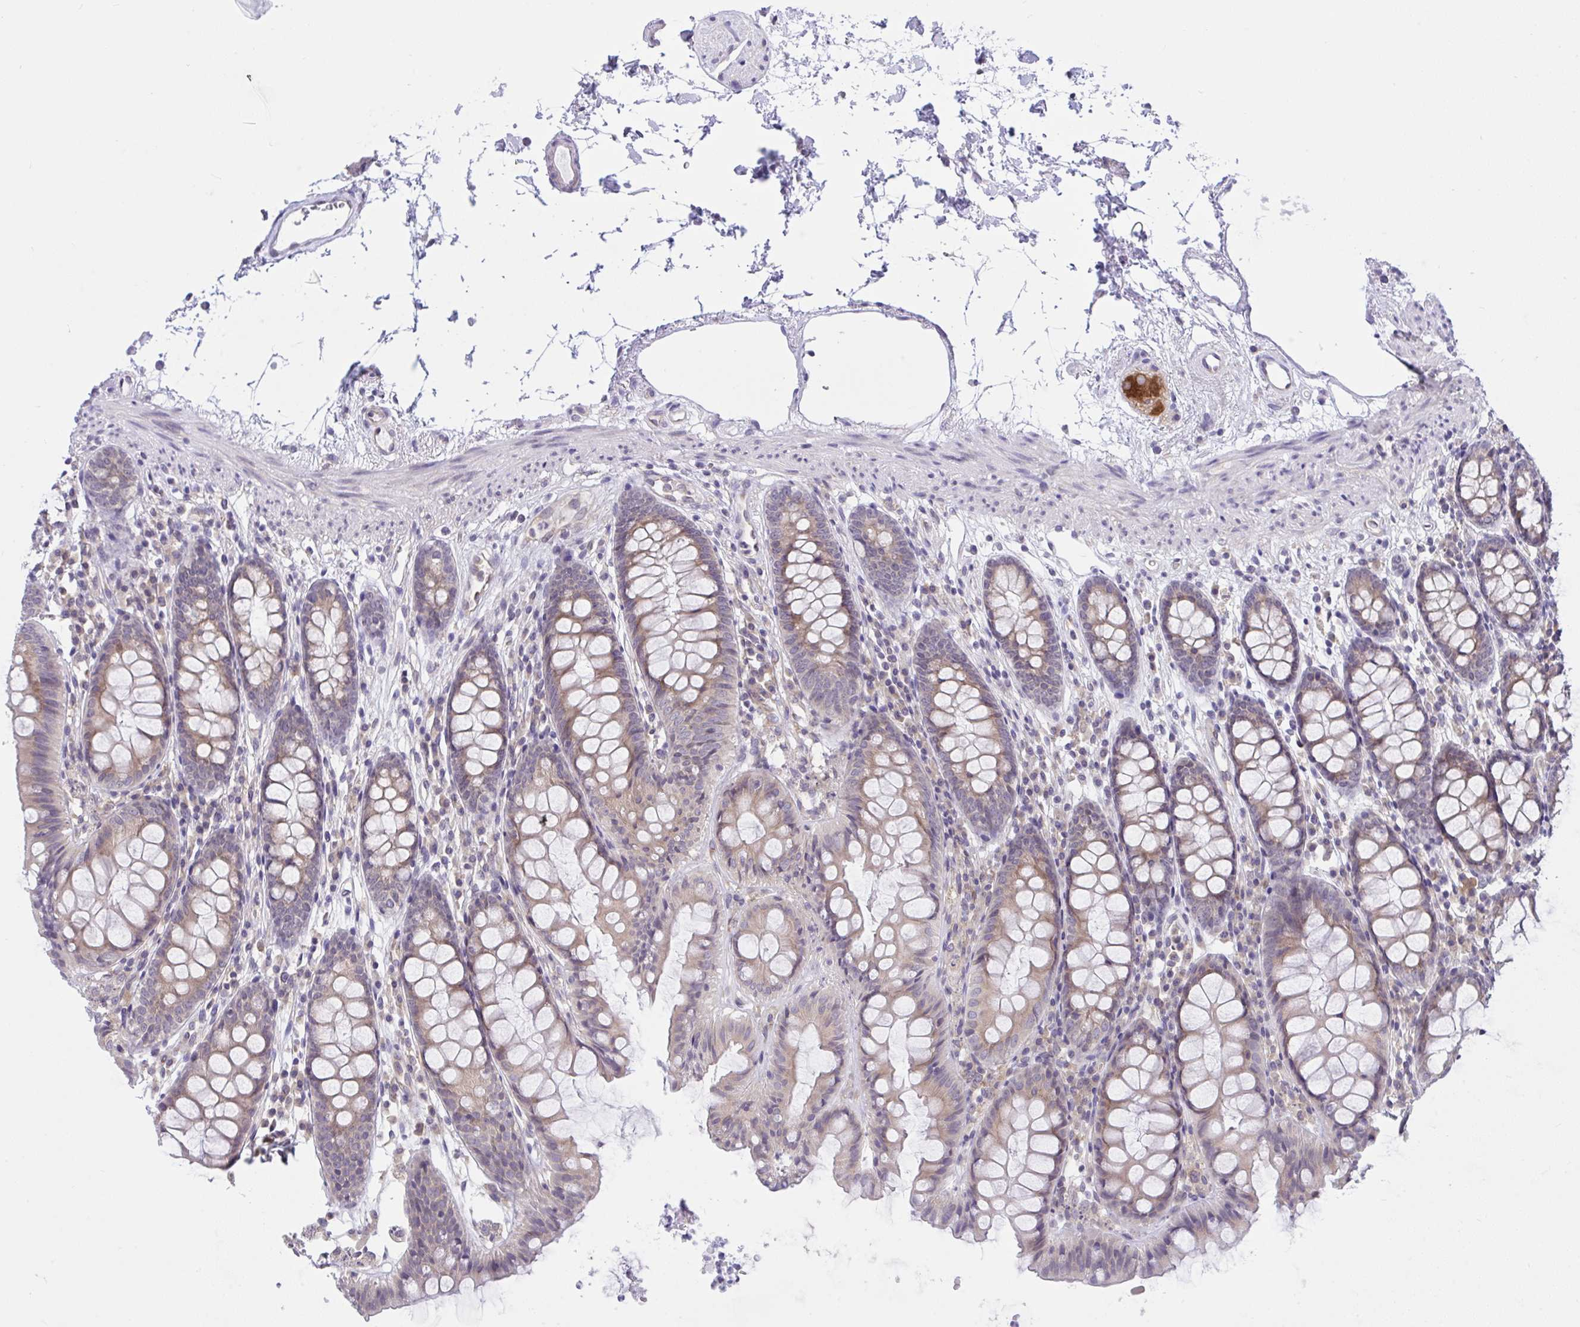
{"staining": {"intensity": "weak", "quantity": "<25%", "location": "cytoplasmic/membranous"}, "tissue": "colon", "cell_type": "Endothelial cells", "image_type": "normal", "snomed": [{"axis": "morphology", "description": "Normal tissue, NOS"}, {"axis": "topography", "description": "Colon"}], "caption": "IHC histopathology image of unremarkable human colon stained for a protein (brown), which shows no staining in endothelial cells. The staining is performed using DAB brown chromogen with nuclei counter-stained in using hematoxylin.", "gene": "CAMLG", "patient": {"sex": "female", "age": 84}}